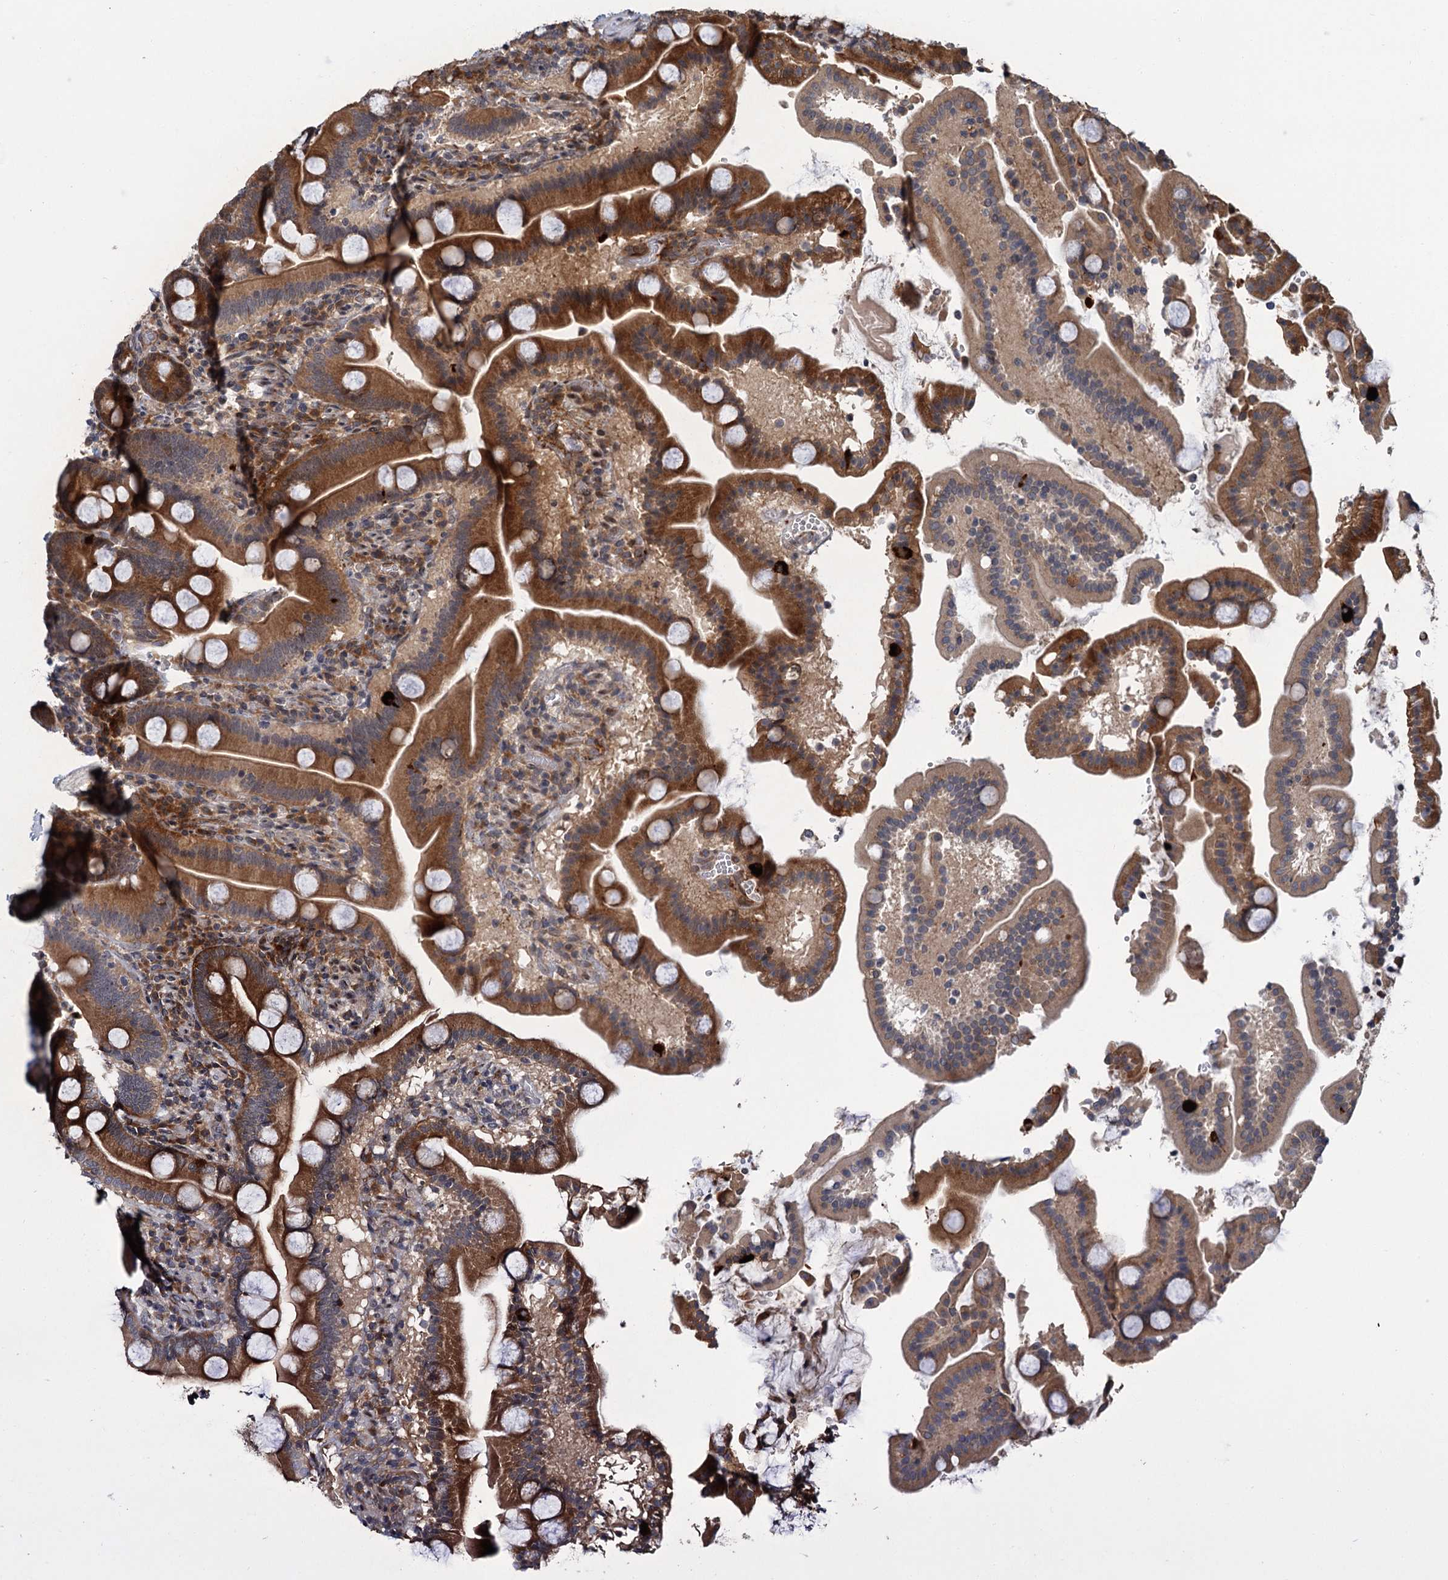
{"staining": {"intensity": "strong", "quantity": ">75%", "location": "cytoplasmic/membranous"}, "tissue": "duodenum", "cell_type": "Glandular cells", "image_type": "normal", "snomed": [{"axis": "morphology", "description": "Normal tissue, NOS"}, {"axis": "topography", "description": "Duodenum"}], "caption": "Human duodenum stained for a protein (brown) displays strong cytoplasmic/membranous positive expression in approximately >75% of glandular cells.", "gene": "KANSL2", "patient": {"sex": "male", "age": 55}}